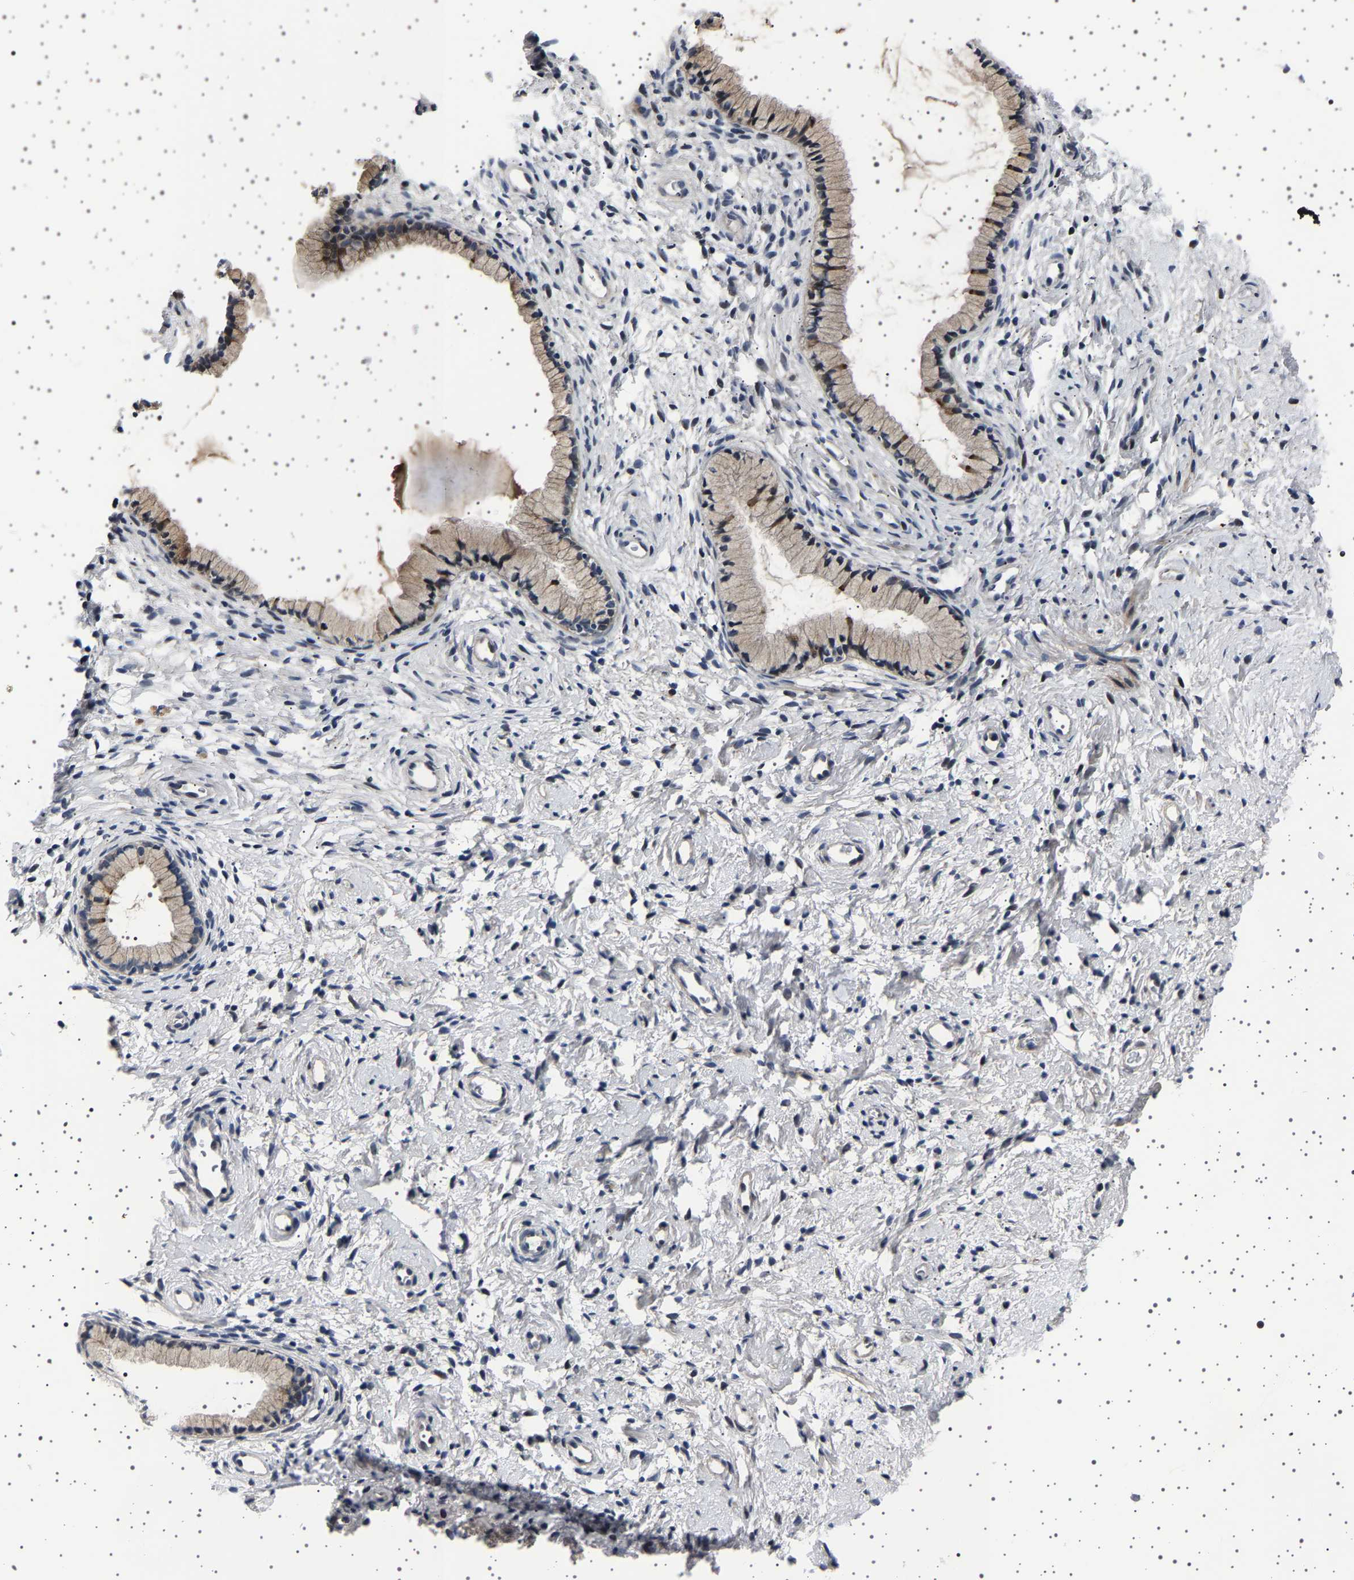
{"staining": {"intensity": "weak", "quantity": "<25%", "location": "cytoplasmic/membranous"}, "tissue": "cervix", "cell_type": "Glandular cells", "image_type": "normal", "snomed": [{"axis": "morphology", "description": "Normal tissue, NOS"}, {"axis": "topography", "description": "Cervix"}], "caption": "The image exhibits no staining of glandular cells in benign cervix. (DAB immunohistochemistry with hematoxylin counter stain).", "gene": "PAK5", "patient": {"sex": "female", "age": 72}}